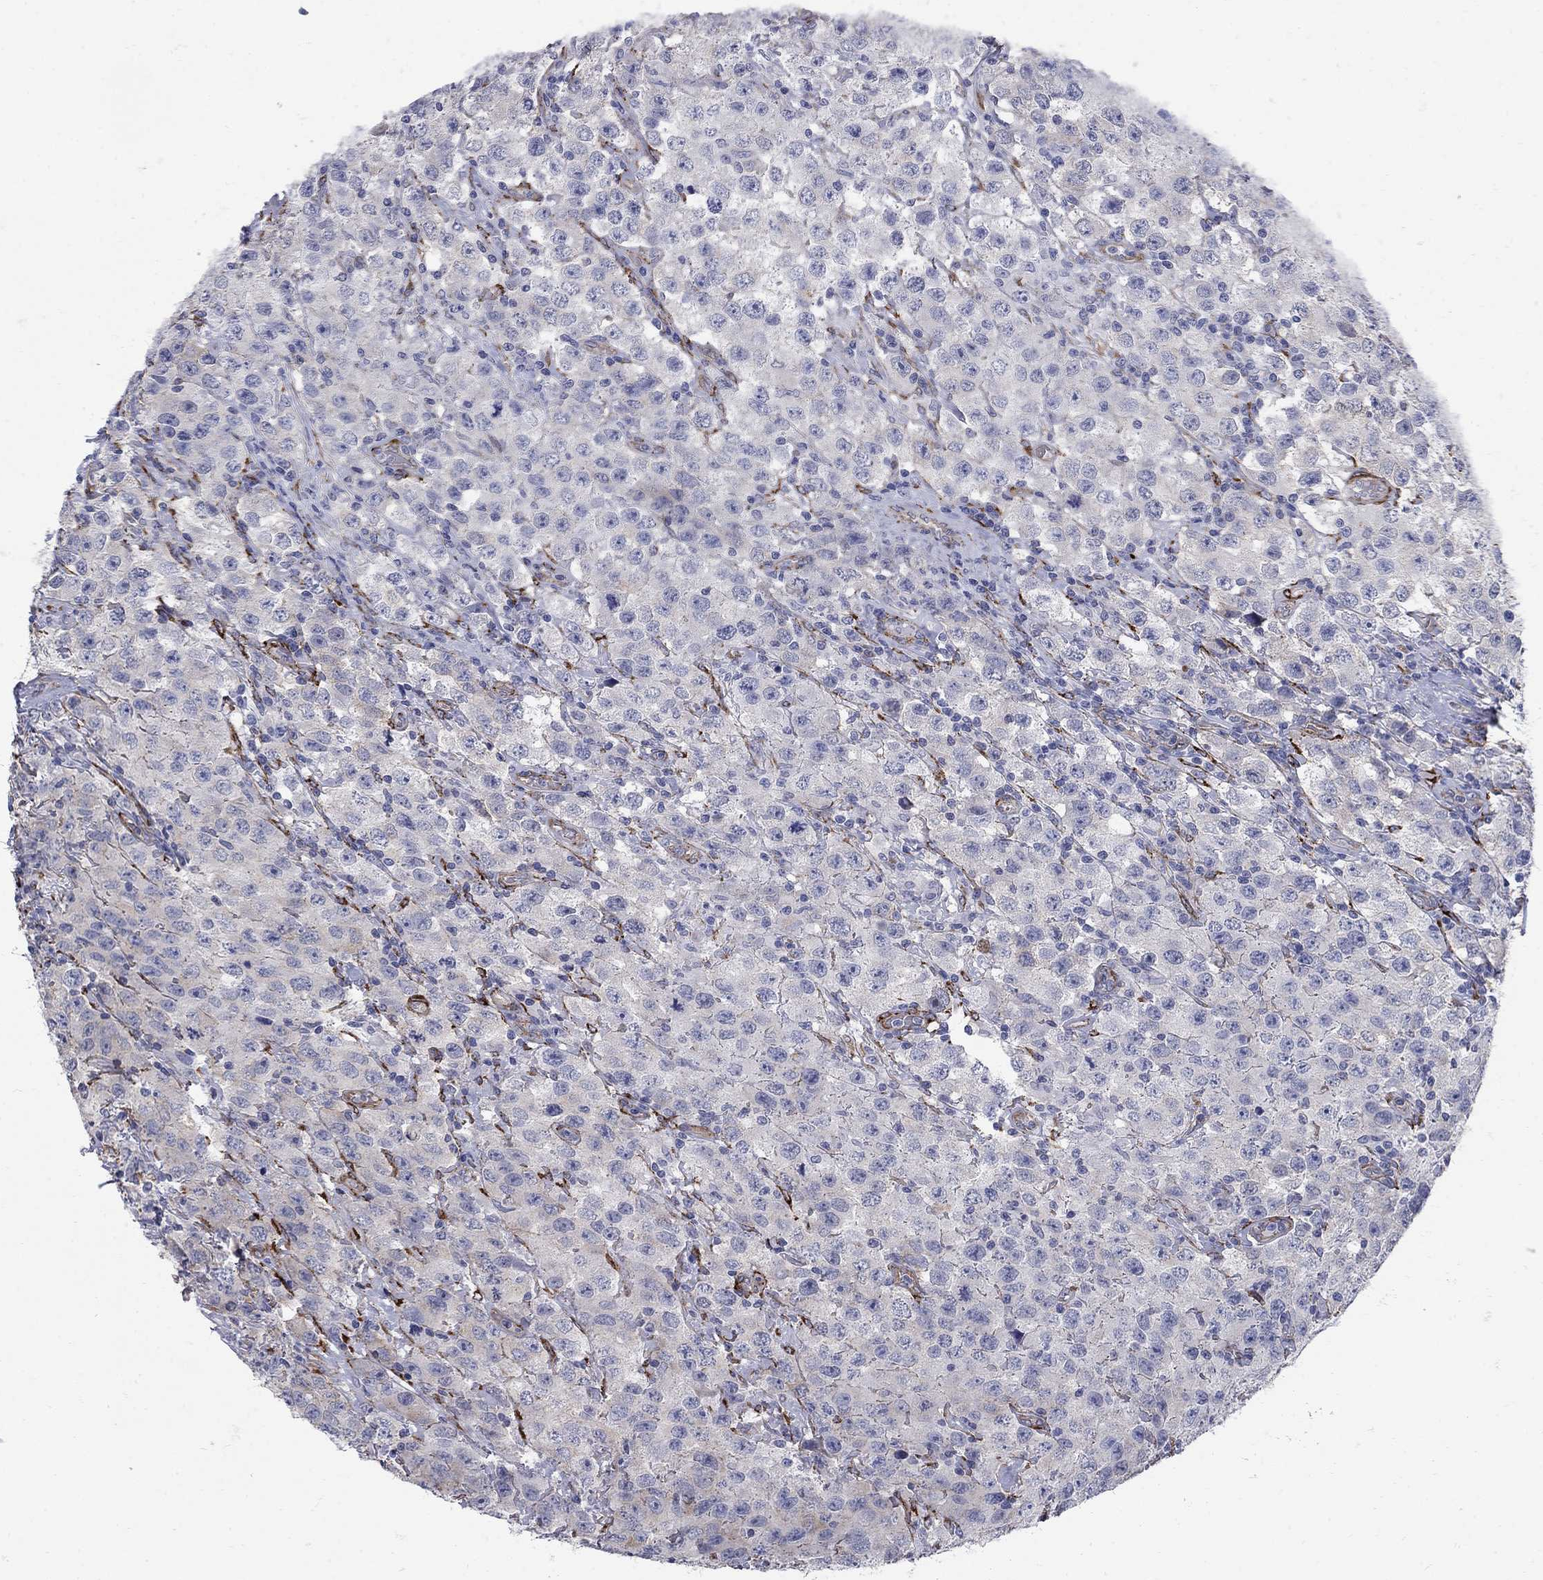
{"staining": {"intensity": "negative", "quantity": "none", "location": "none"}, "tissue": "testis cancer", "cell_type": "Tumor cells", "image_type": "cancer", "snomed": [{"axis": "morphology", "description": "Seminoma, NOS"}, {"axis": "topography", "description": "Testis"}], "caption": "High power microscopy micrograph of an immunohistochemistry (IHC) image of testis seminoma, revealing no significant expression in tumor cells.", "gene": "SEPTIN8", "patient": {"sex": "male", "age": 52}}